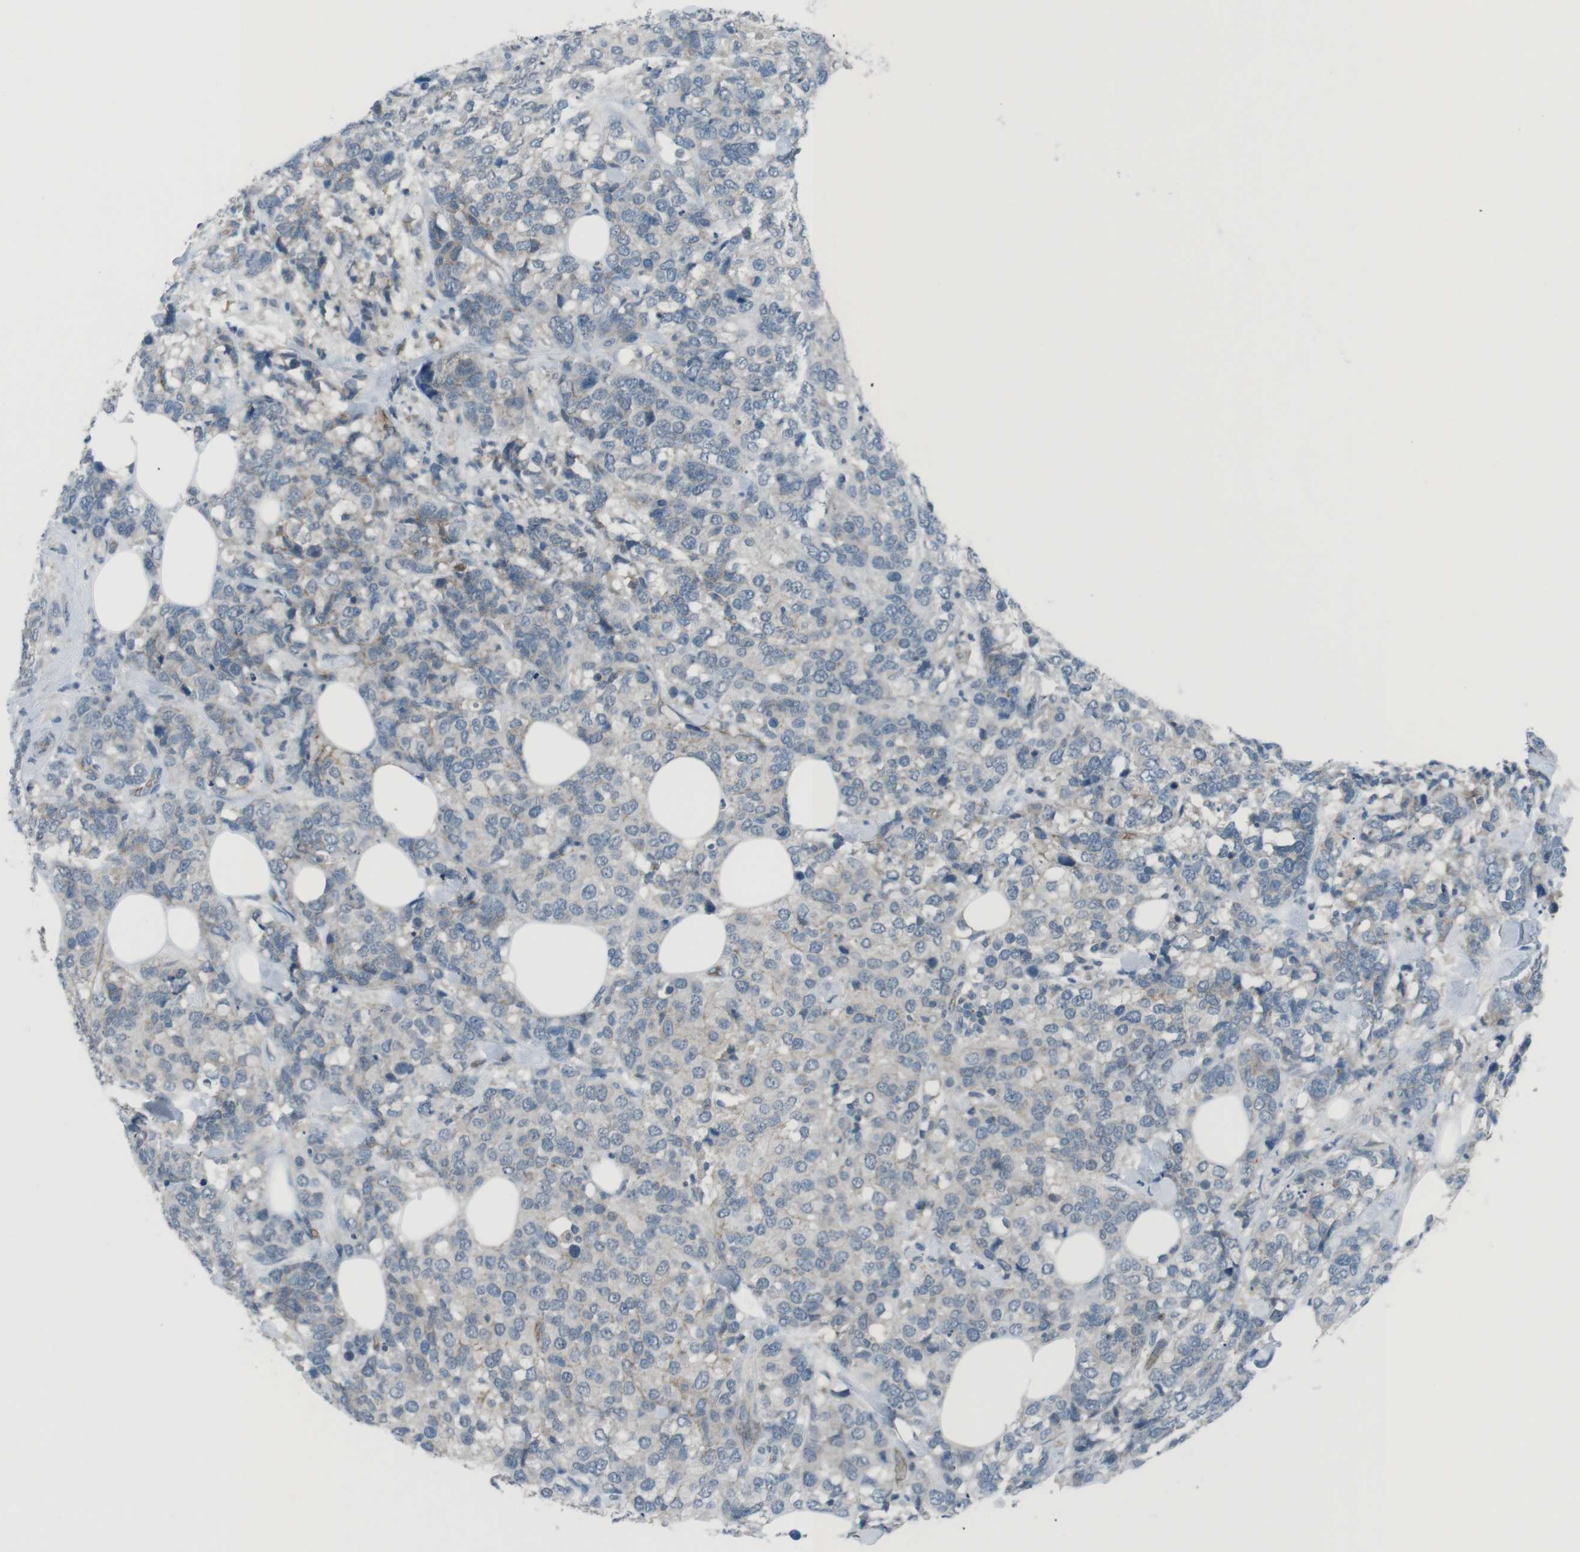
{"staining": {"intensity": "weak", "quantity": "<25%", "location": "cytoplasmic/membranous"}, "tissue": "breast cancer", "cell_type": "Tumor cells", "image_type": "cancer", "snomed": [{"axis": "morphology", "description": "Lobular carcinoma"}, {"axis": "topography", "description": "Breast"}], "caption": "An immunohistochemistry micrograph of breast cancer (lobular carcinoma) is shown. There is no staining in tumor cells of breast cancer (lobular carcinoma). (Brightfield microscopy of DAB (3,3'-diaminobenzidine) immunohistochemistry (IHC) at high magnification).", "gene": "SPTA1", "patient": {"sex": "female", "age": 59}}